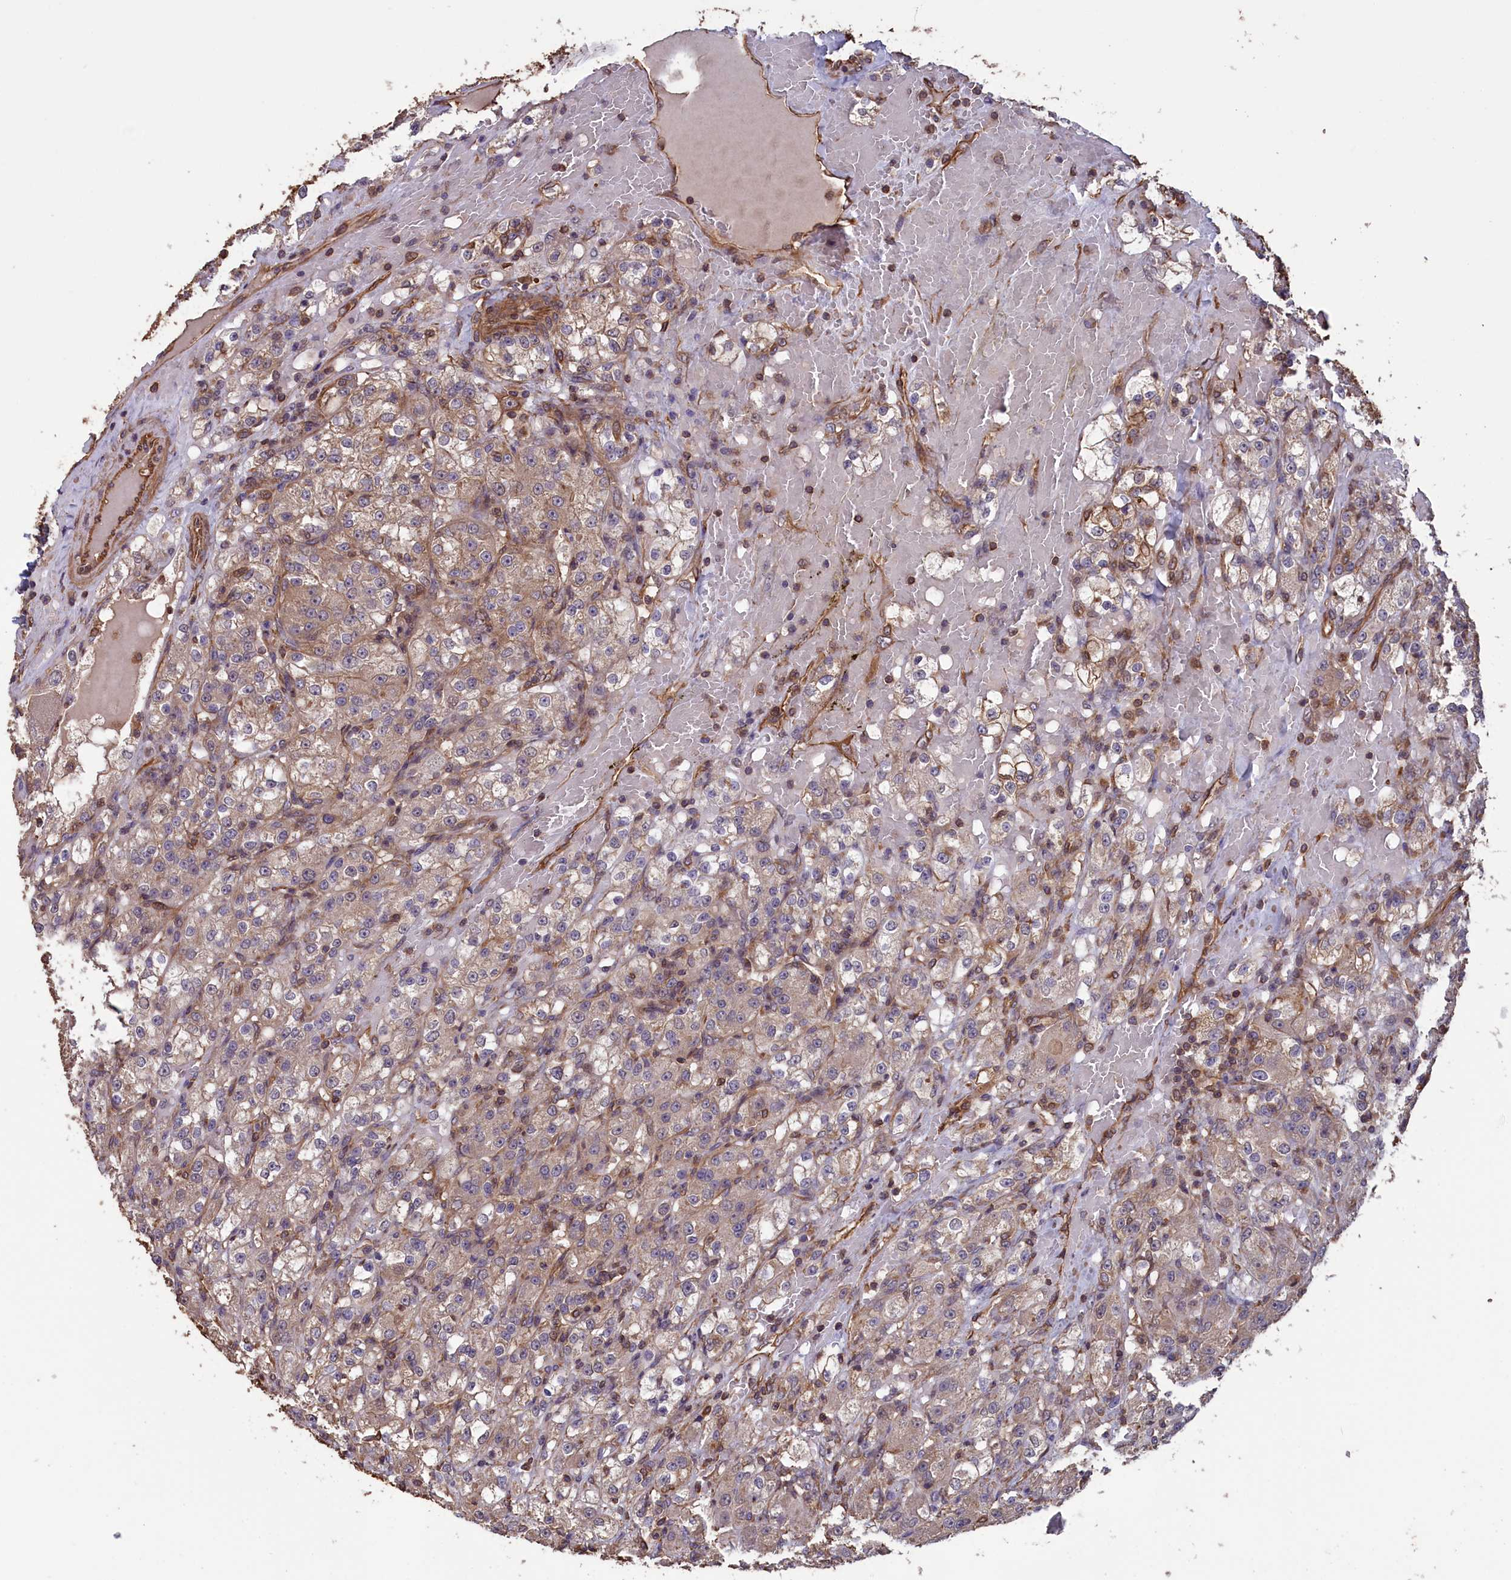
{"staining": {"intensity": "weak", "quantity": "25%-75%", "location": "cytoplasmic/membranous"}, "tissue": "renal cancer", "cell_type": "Tumor cells", "image_type": "cancer", "snomed": [{"axis": "morphology", "description": "Normal tissue, NOS"}, {"axis": "morphology", "description": "Adenocarcinoma, NOS"}, {"axis": "topography", "description": "Kidney"}], "caption": "Brown immunohistochemical staining in adenocarcinoma (renal) exhibits weak cytoplasmic/membranous expression in approximately 25%-75% of tumor cells.", "gene": "DAPK3", "patient": {"sex": "male", "age": 61}}